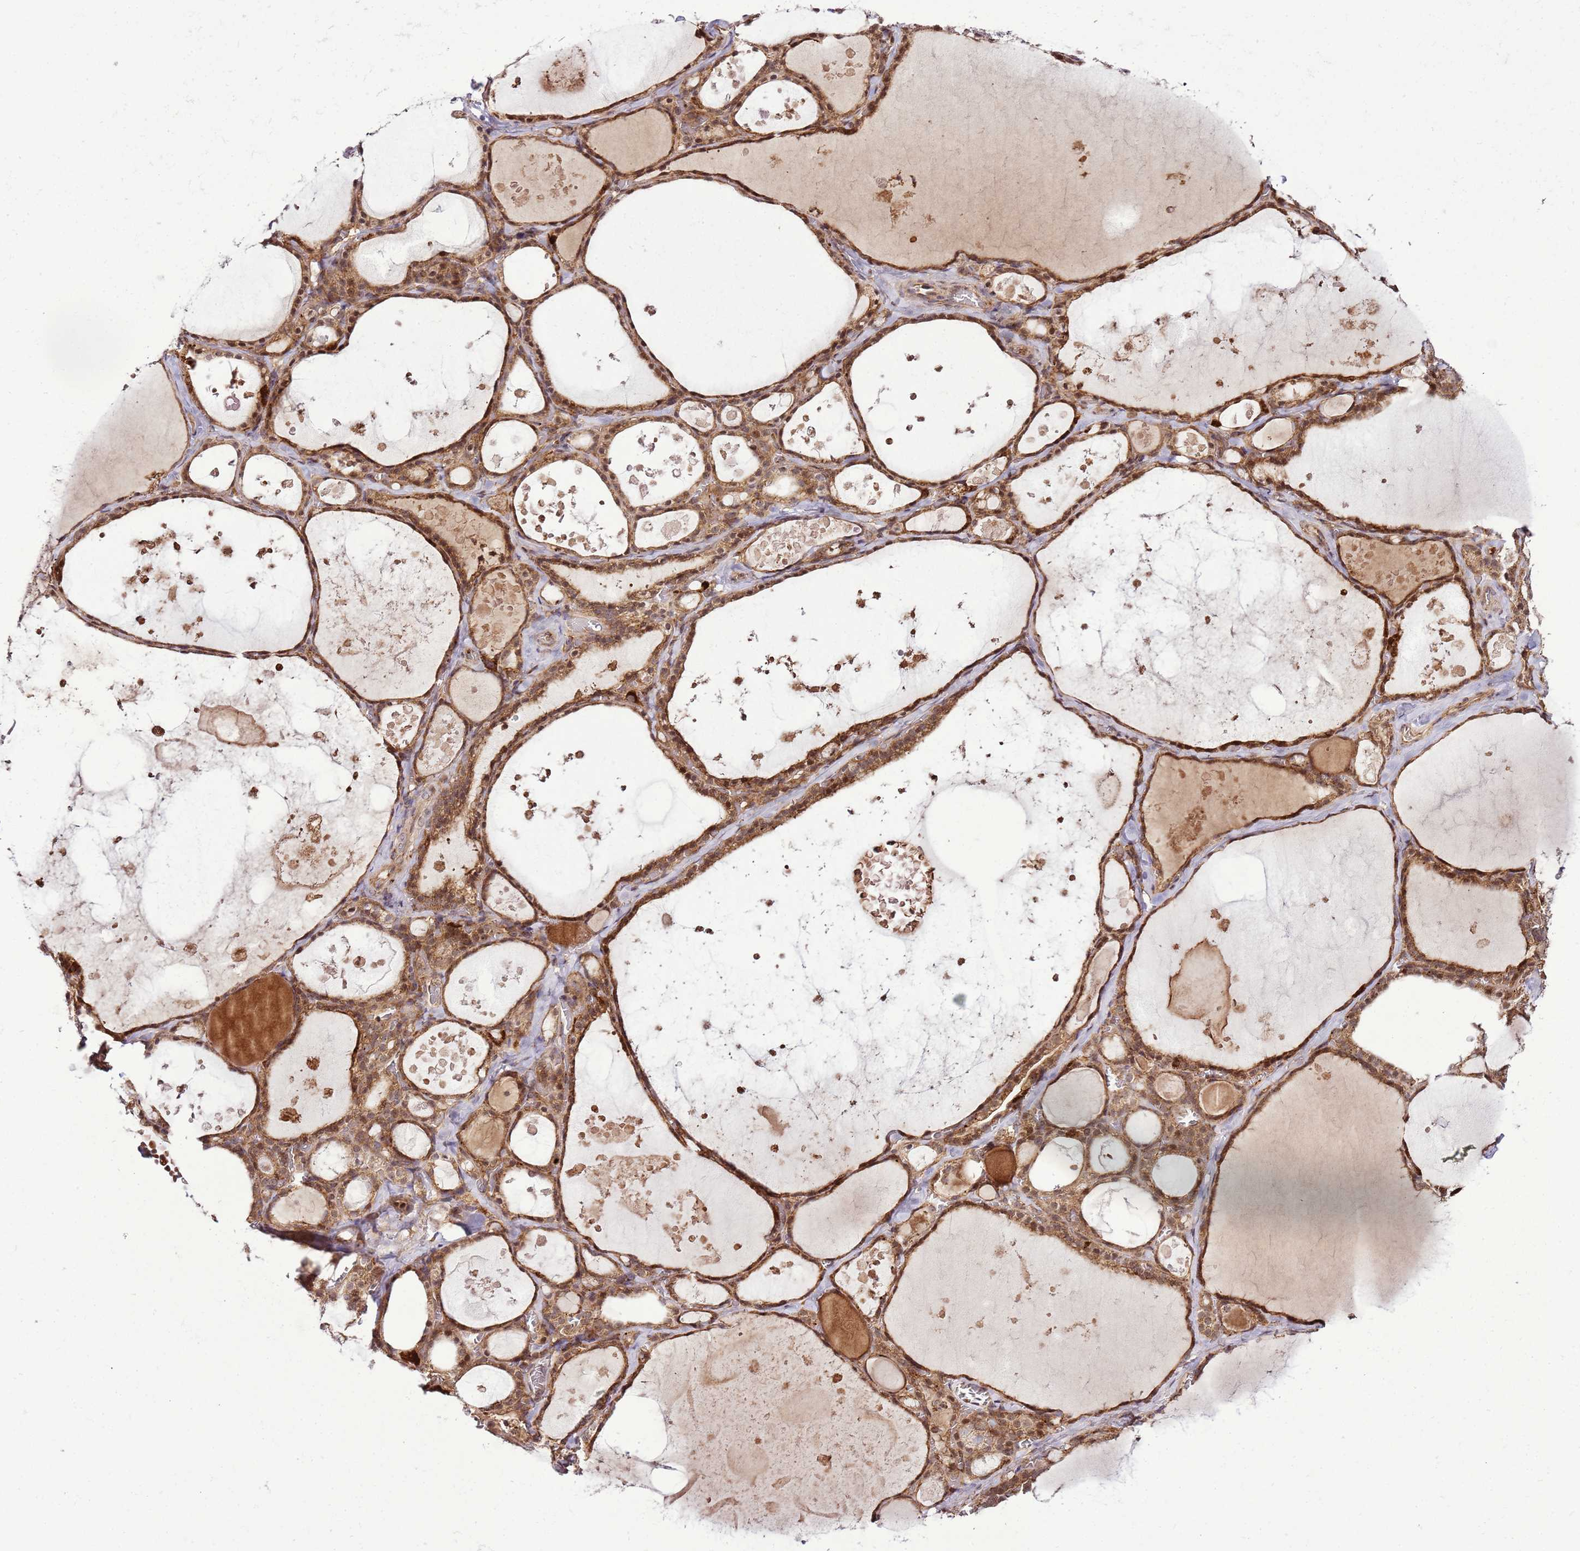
{"staining": {"intensity": "moderate", "quantity": ">75%", "location": "cytoplasmic/membranous"}, "tissue": "thyroid gland", "cell_type": "Glandular cells", "image_type": "normal", "snomed": [{"axis": "morphology", "description": "Normal tissue, NOS"}, {"axis": "topography", "description": "Thyroid gland"}], "caption": "IHC (DAB) staining of normal human thyroid gland exhibits moderate cytoplasmic/membranous protein staining in approximately >75% of glandular cells.", "gene": "RASA3", "patient": {"sex": "male", "age": 56}}